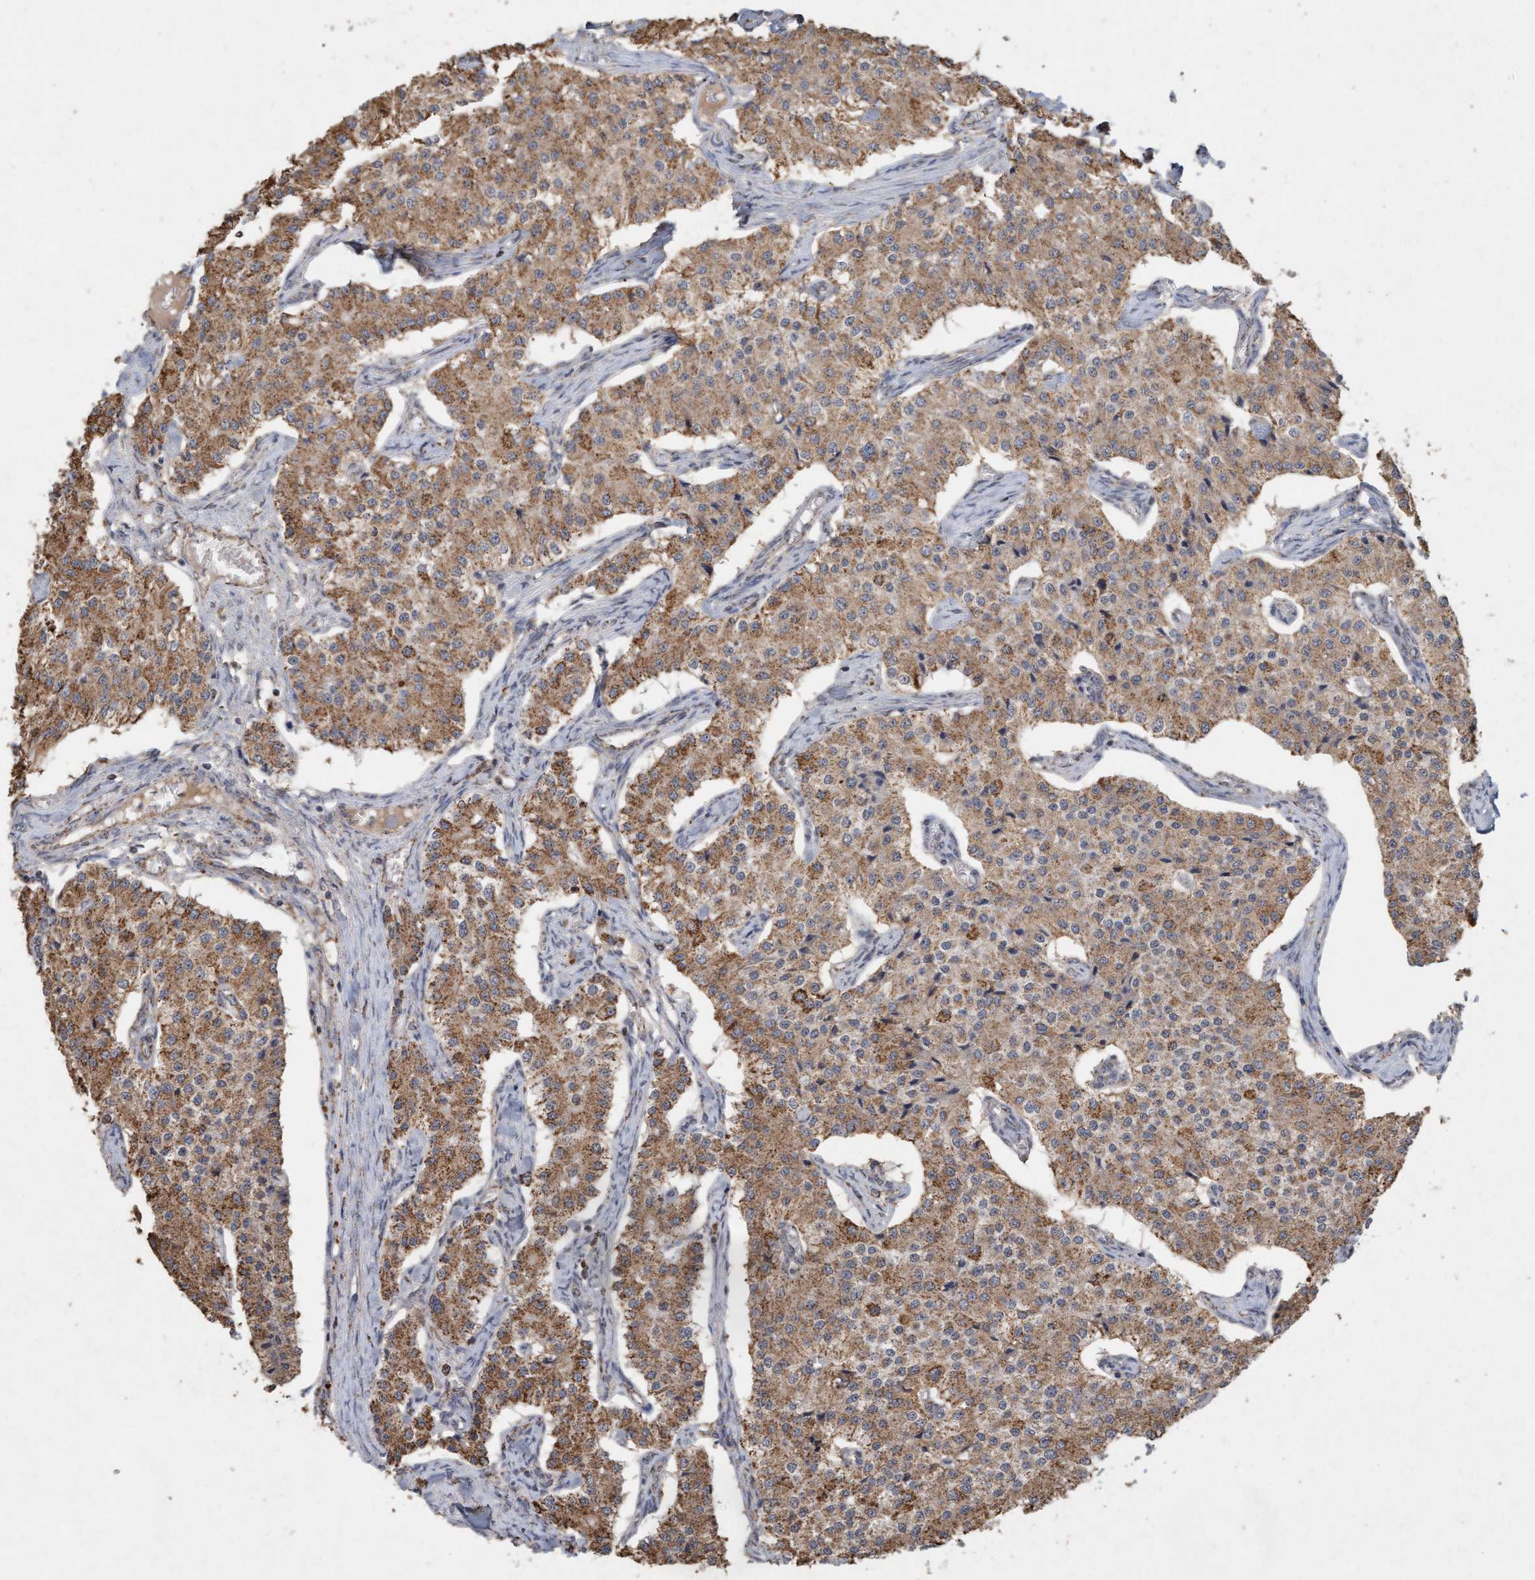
{"staining": {"intensity": "moderate", "quantity": ">75%", "location": "cytoplasmic/membranous"}, "tissue": "carcinoid", "cell_type": "Tumor cells", "image_type": "cancer", "snomed": [{"axis": "morphology", "description": "Carcinoid, malignant, NOS"}, {"axis": "topography", "description": "Colon"}], "caption": "Tumor cells reveal medium levels of moderate cytoplasmic/membranous positivity in about >75% of cells in carcinoid.", "gene": "VSIG8", "patient": {"sex": "female", "age": 52}}